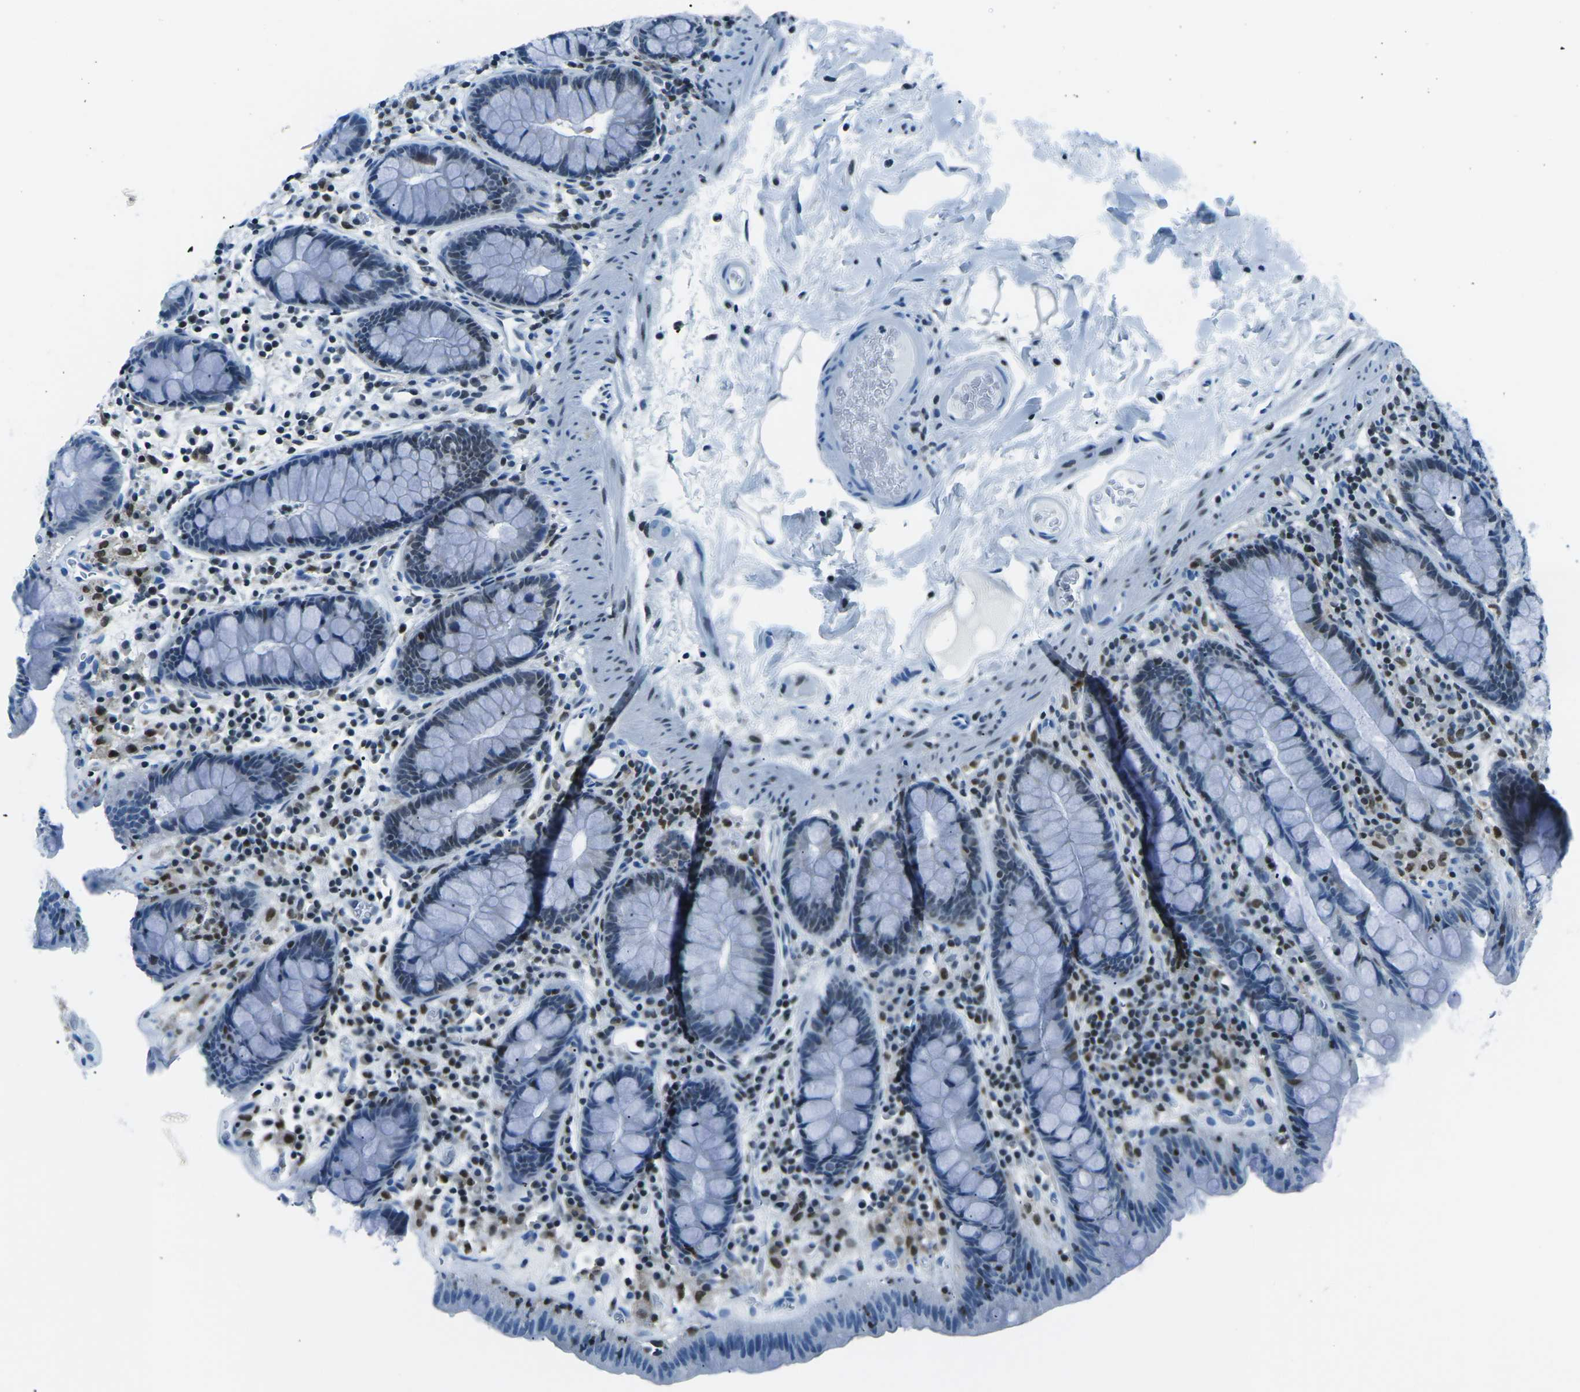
{"staining": {"intensity": "negative", "quantity": "none", "location": "none"}, "tissue": "colon", "cell_type": "Endothelial cells", "image_type": "normal", "snomed": [{"axis": "morphology", "description": "Normal tissue, NOS"}, {"axis": "topography", "description": "Colon"}], "caption": "An immunohistochemistry photomicrograph of unremarkable colon is shown. There is no staining in endothelial cells of colon. (DAB (3,3'-diaminobenzidine) immunohistochemistry with hematoxylin counter stain).", "gene": "CELF2", "patient": {"sex": "female", "age": 80}}